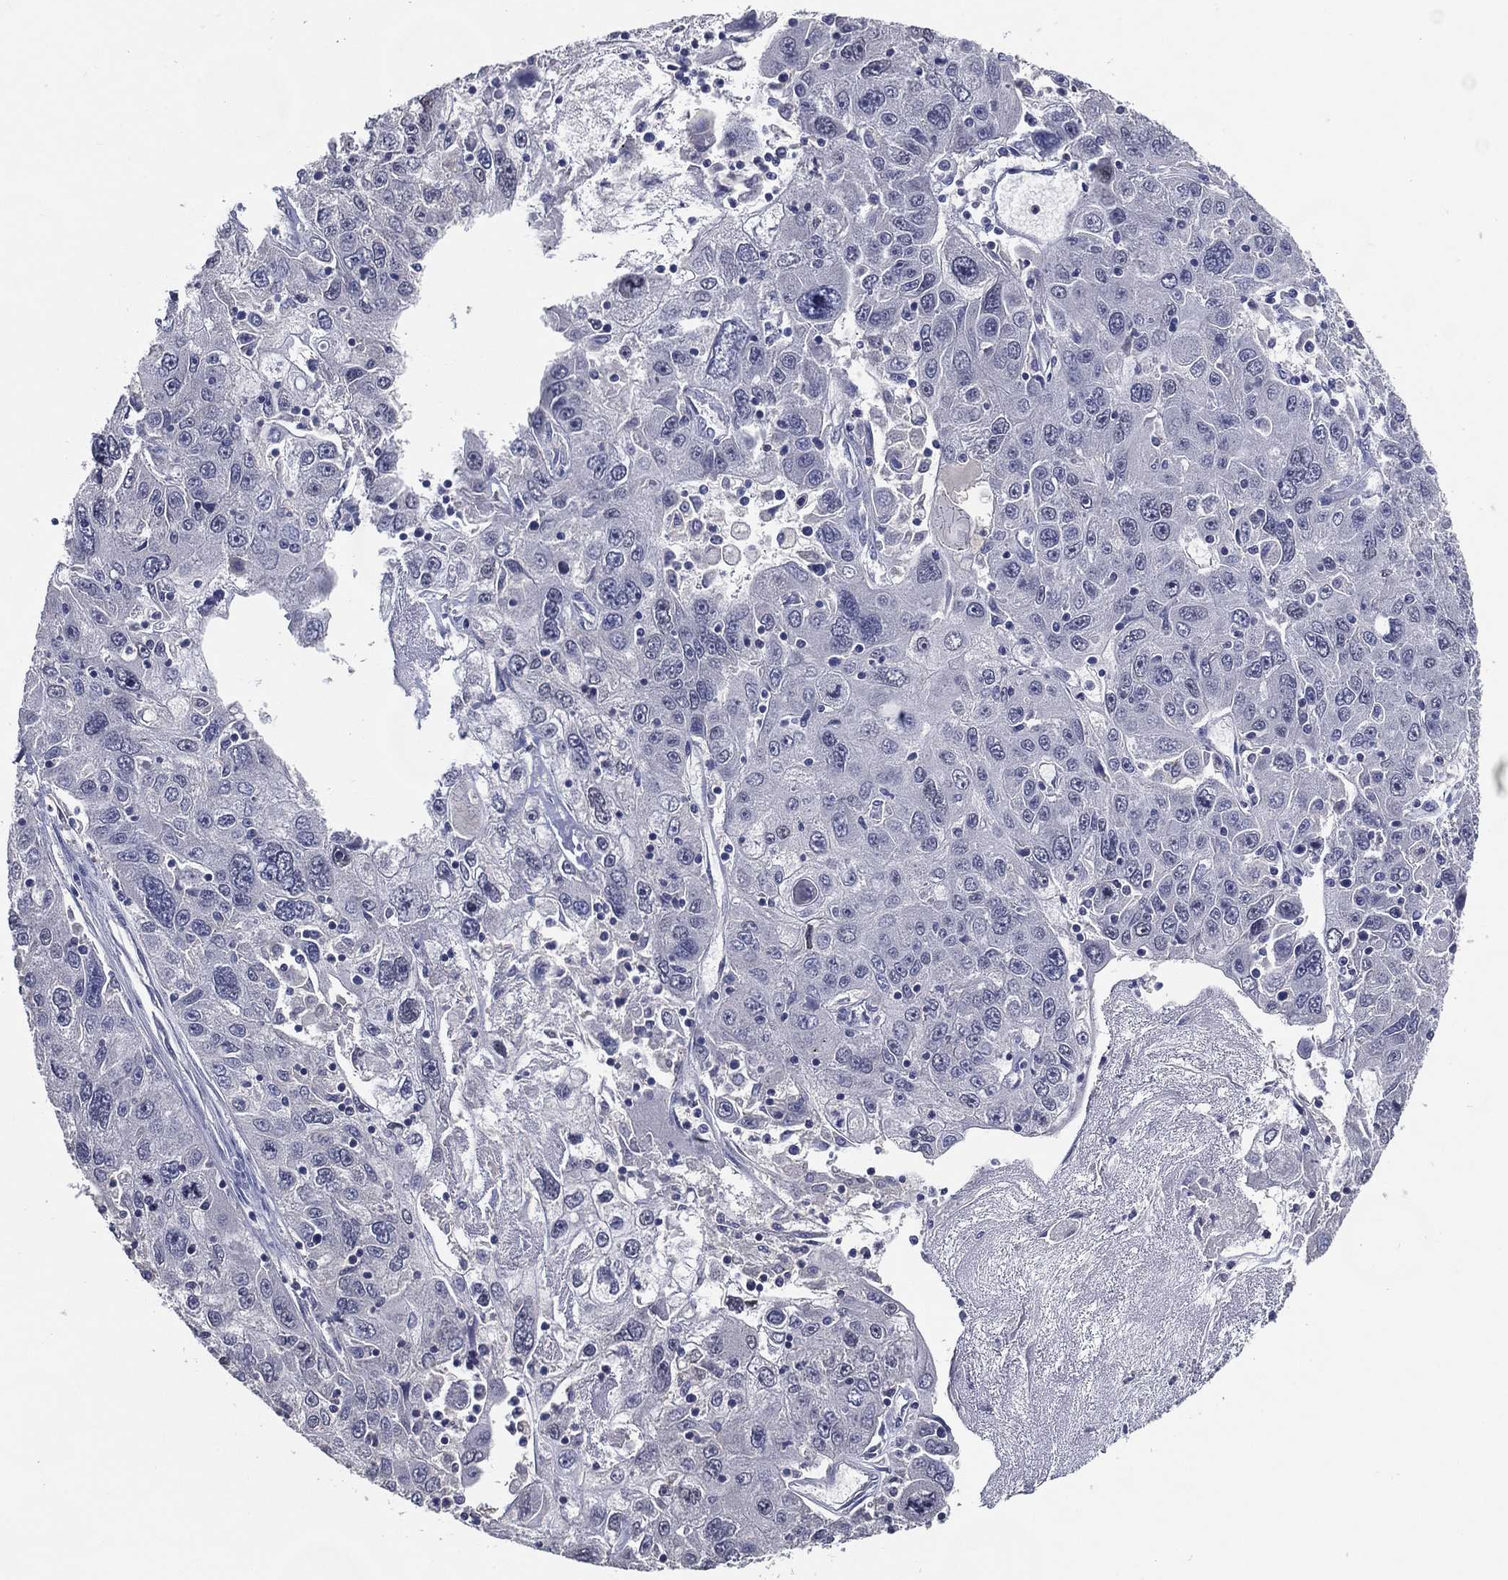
{"staining": {"intensity": "negative", "quantity": "none", "location": "none"}, "tissue": "stomach cancer", "cell_type": "Tumor cells", "image_type": "cancer", "snomed": [{"axis": "morphology", "description": "Adenocarcinoma, NOS"}, {"axis": "topography", "description": "Stomach"}], "caption": "Tumor cells show no significant protein positivity in stomach cancer (adenocarcinoma).", "gene": "TFAP2A", "patient": {"sex": "male", "age": 56}}